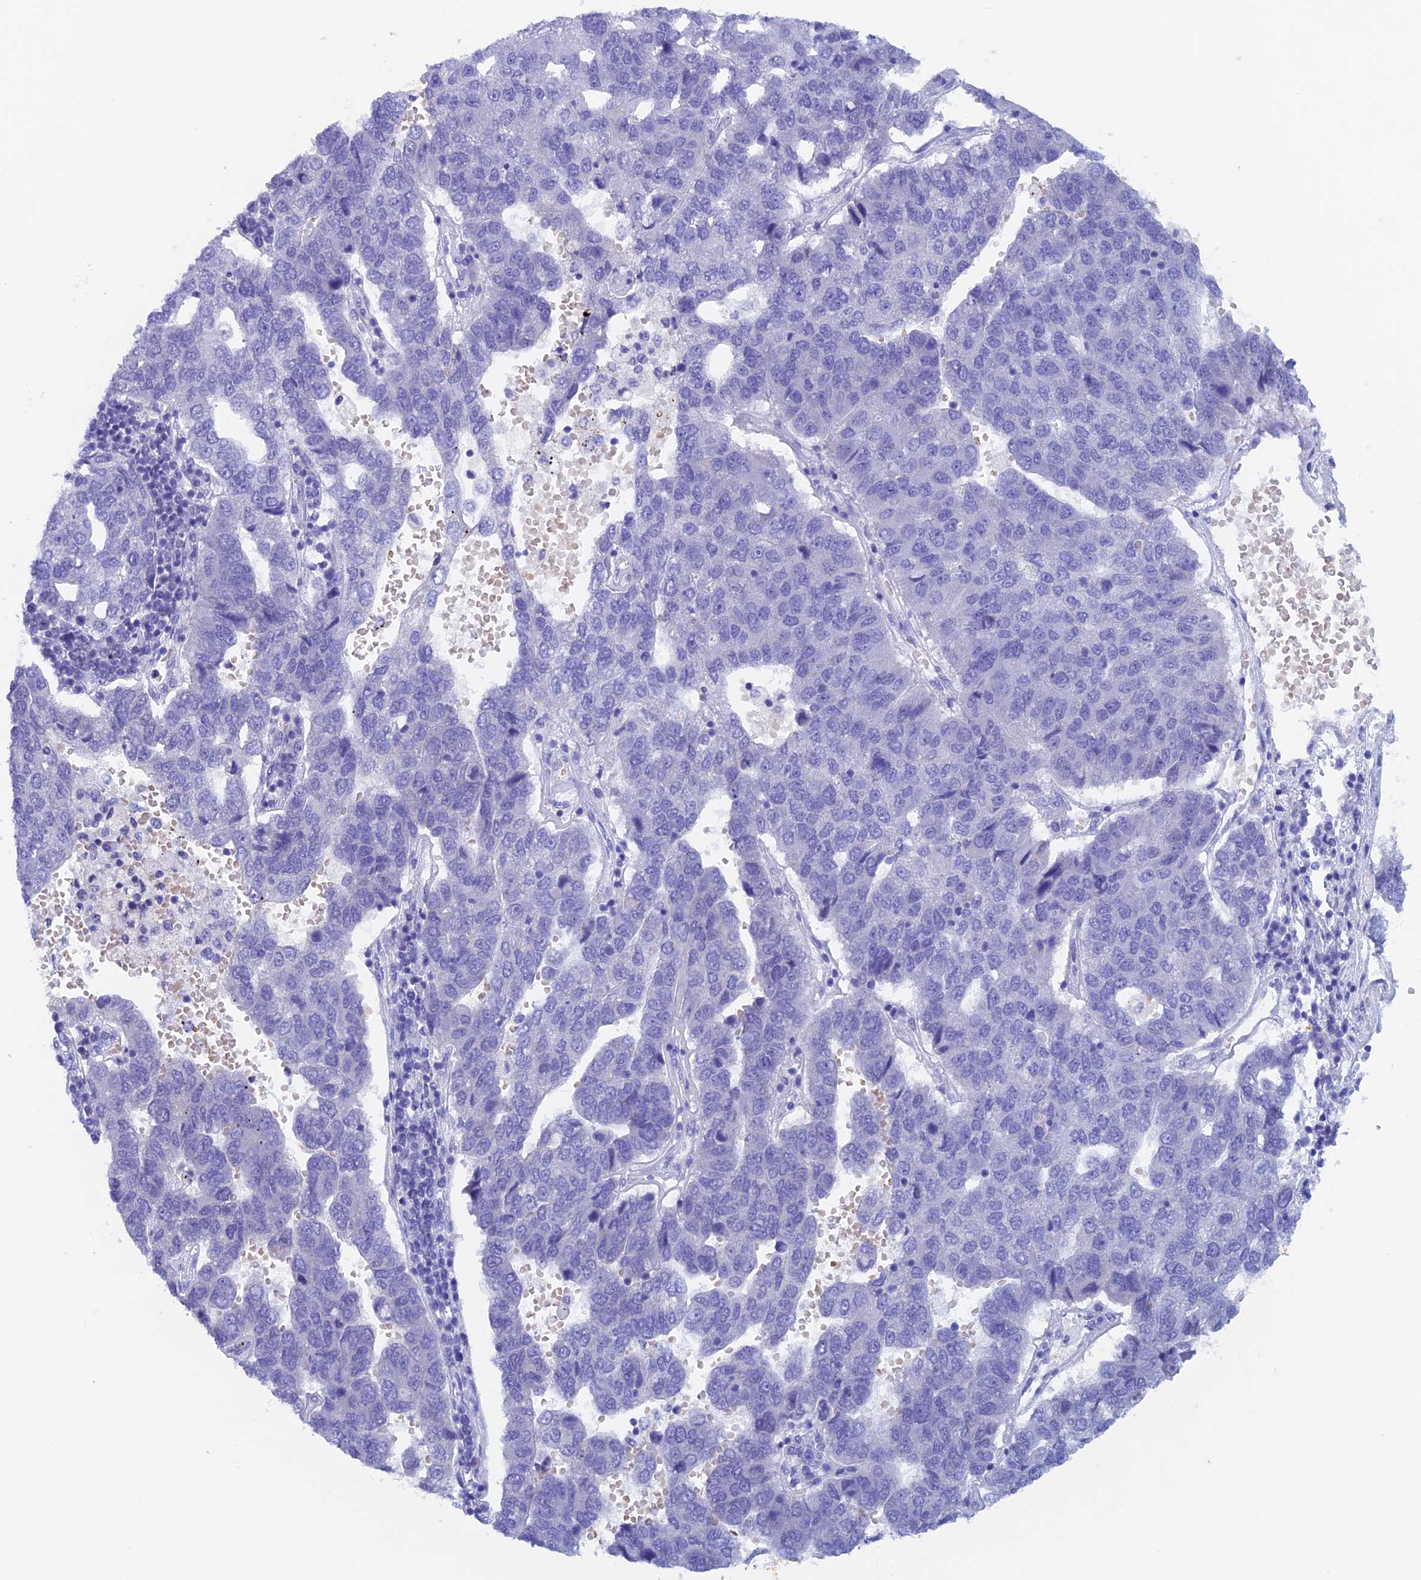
{"staining": {"intensity": "negative", "quantity": "none", "location": "none"}, "tissue": "pancreatic cancer", "cell_type": "Tumor cells", "image_type": "cancer", "snomed": [{"axis": "morphology", "description": "Adenocarcinoma, NOS"}, {"axis": "topography", "description": "Pancreas"}], "caption": "The histopathology image shows no significant staining in tumor cells of pancreatic cancer (adenocarcinoma).", "gene": "PSMC3IP", "patient": {"sex": "female", "age": 61}}